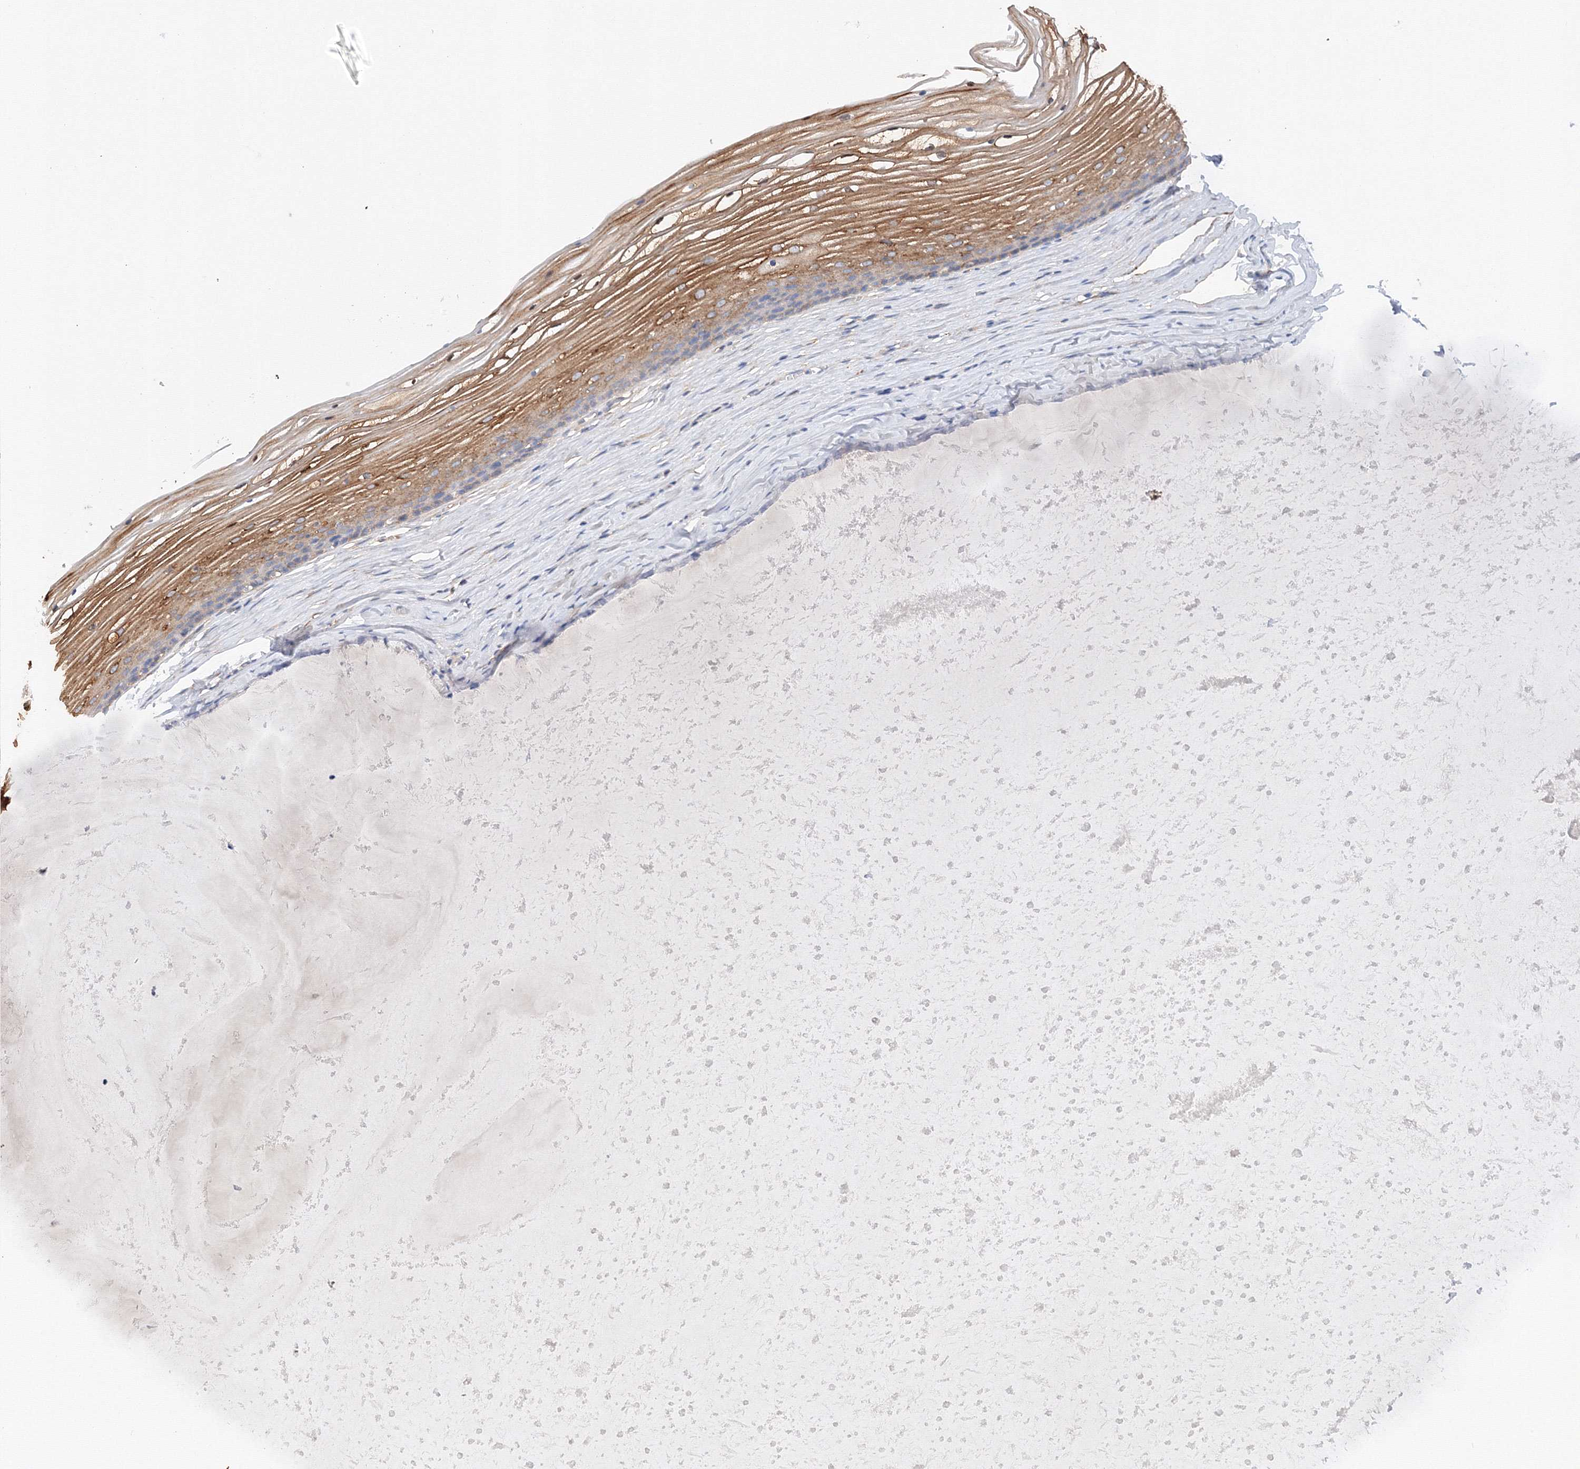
{"staining": {"intensity": "moderate", "quantity": "25%-75%", "location": "cytoplasmic/membranous"}, "tissue": "vagina", "cell_type": "Squamous epithelial cells", "image_type": "normal", "snomed": [{"axis": "morphology", "description": "Normal tissue, NOS"}, {"axis": "topography", "description": "Vagina"}, {"axis": "topography", "description": "Cervix"}], "caption": "A brown stain highlights moderate cytoplasmic/membranous expression of a protein in squamous epithelial cells of unremarkable human vagina. (DAB IHC, brown staining for protein, blue staining for nuclei).", "gene": "DIS3L2", "patient": {"sex": "female", "age": 40}}